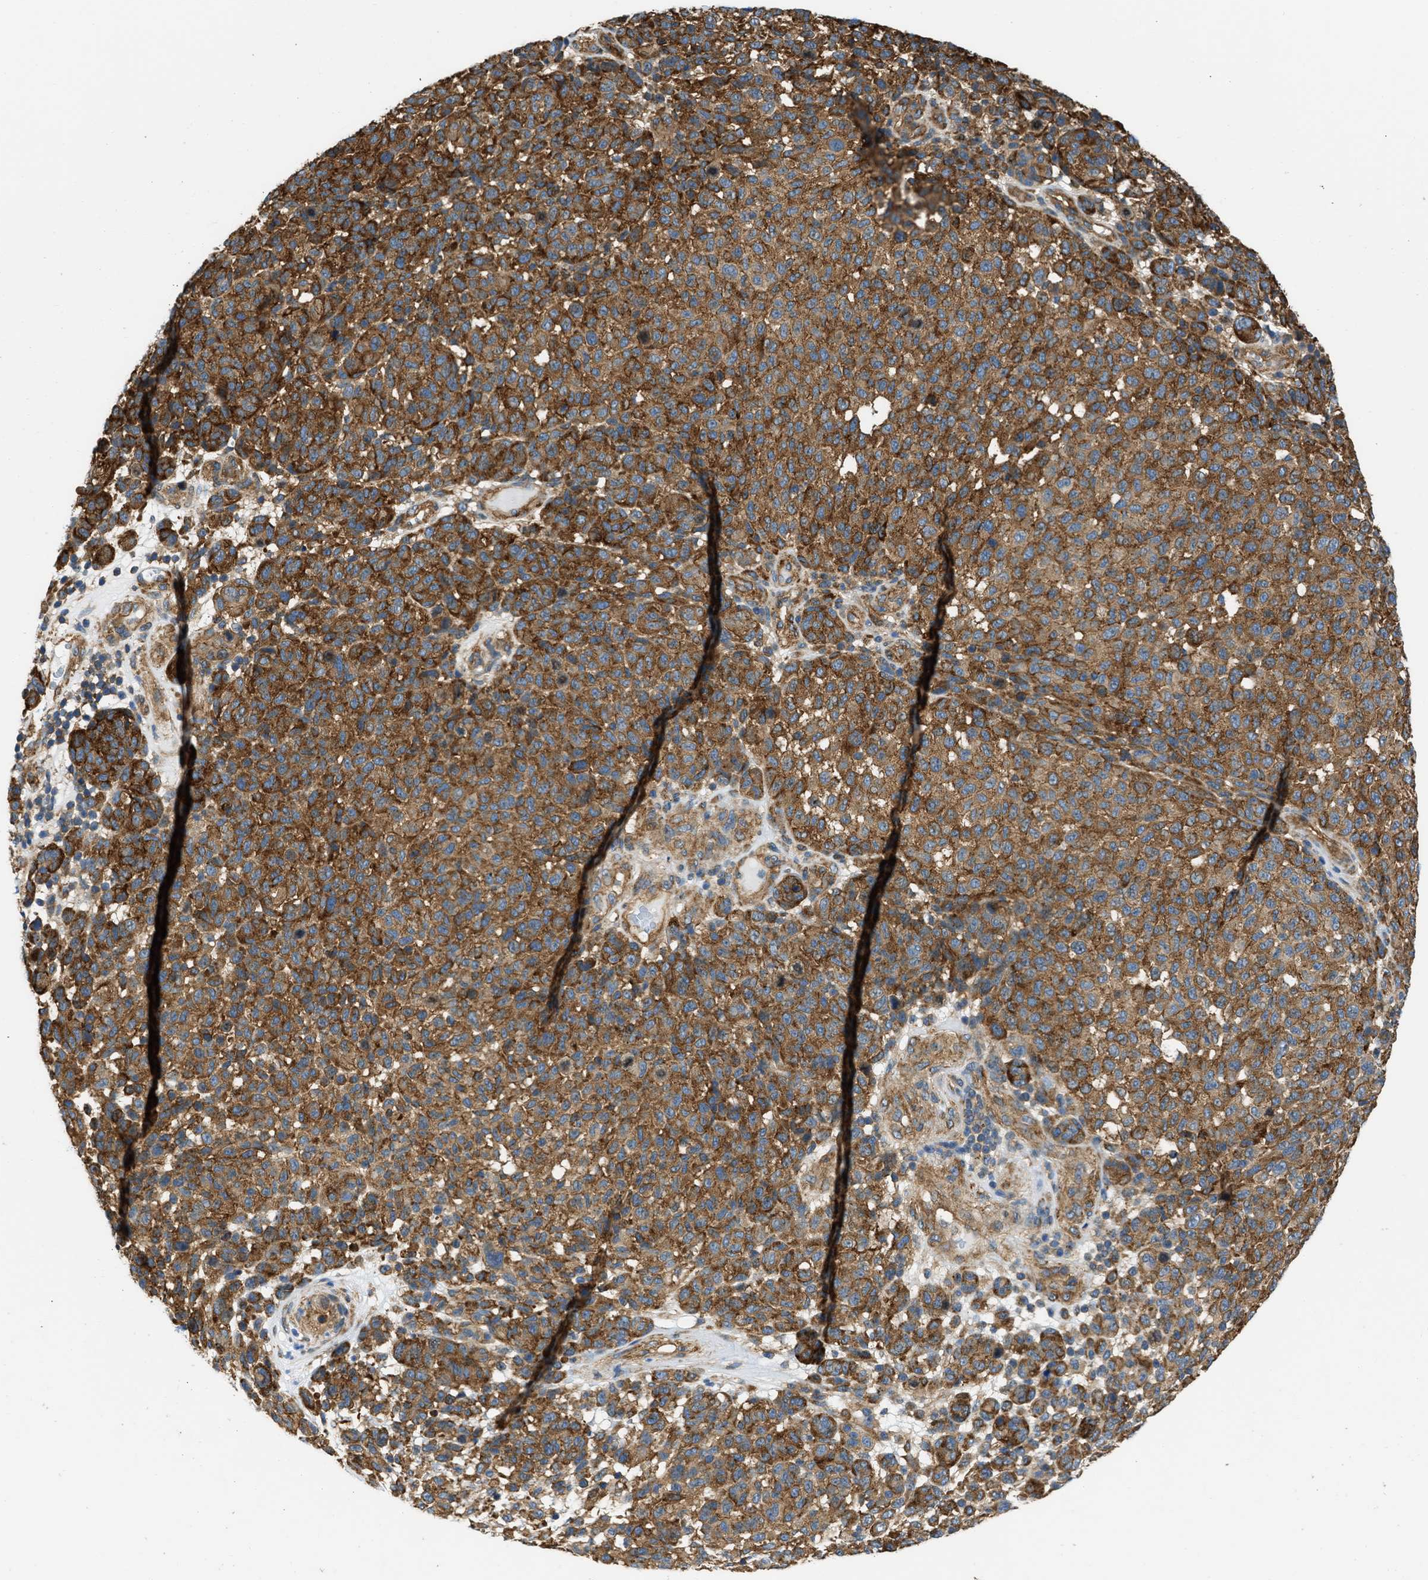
{"staining": {"intensity": "strong", "quantity": ">75%", "location": "cytoplasmic/membranous"}, "tissue": "melanoma", "cell_type": "Tumor cells", "image_type": "cancer", "snomed": [{"axis": "morphology", "description": "Malignant melanoma, NOS"}, {"axis": "topography", "description": "Skin"}], "caption": "A high amount of strong cytoplasmic/membranous staining is seen in about >75% of tumor cells in malignant melanoma tissue.", "gene": "SEPTIN2", "patient": {"sex": "male", "age": 59}}